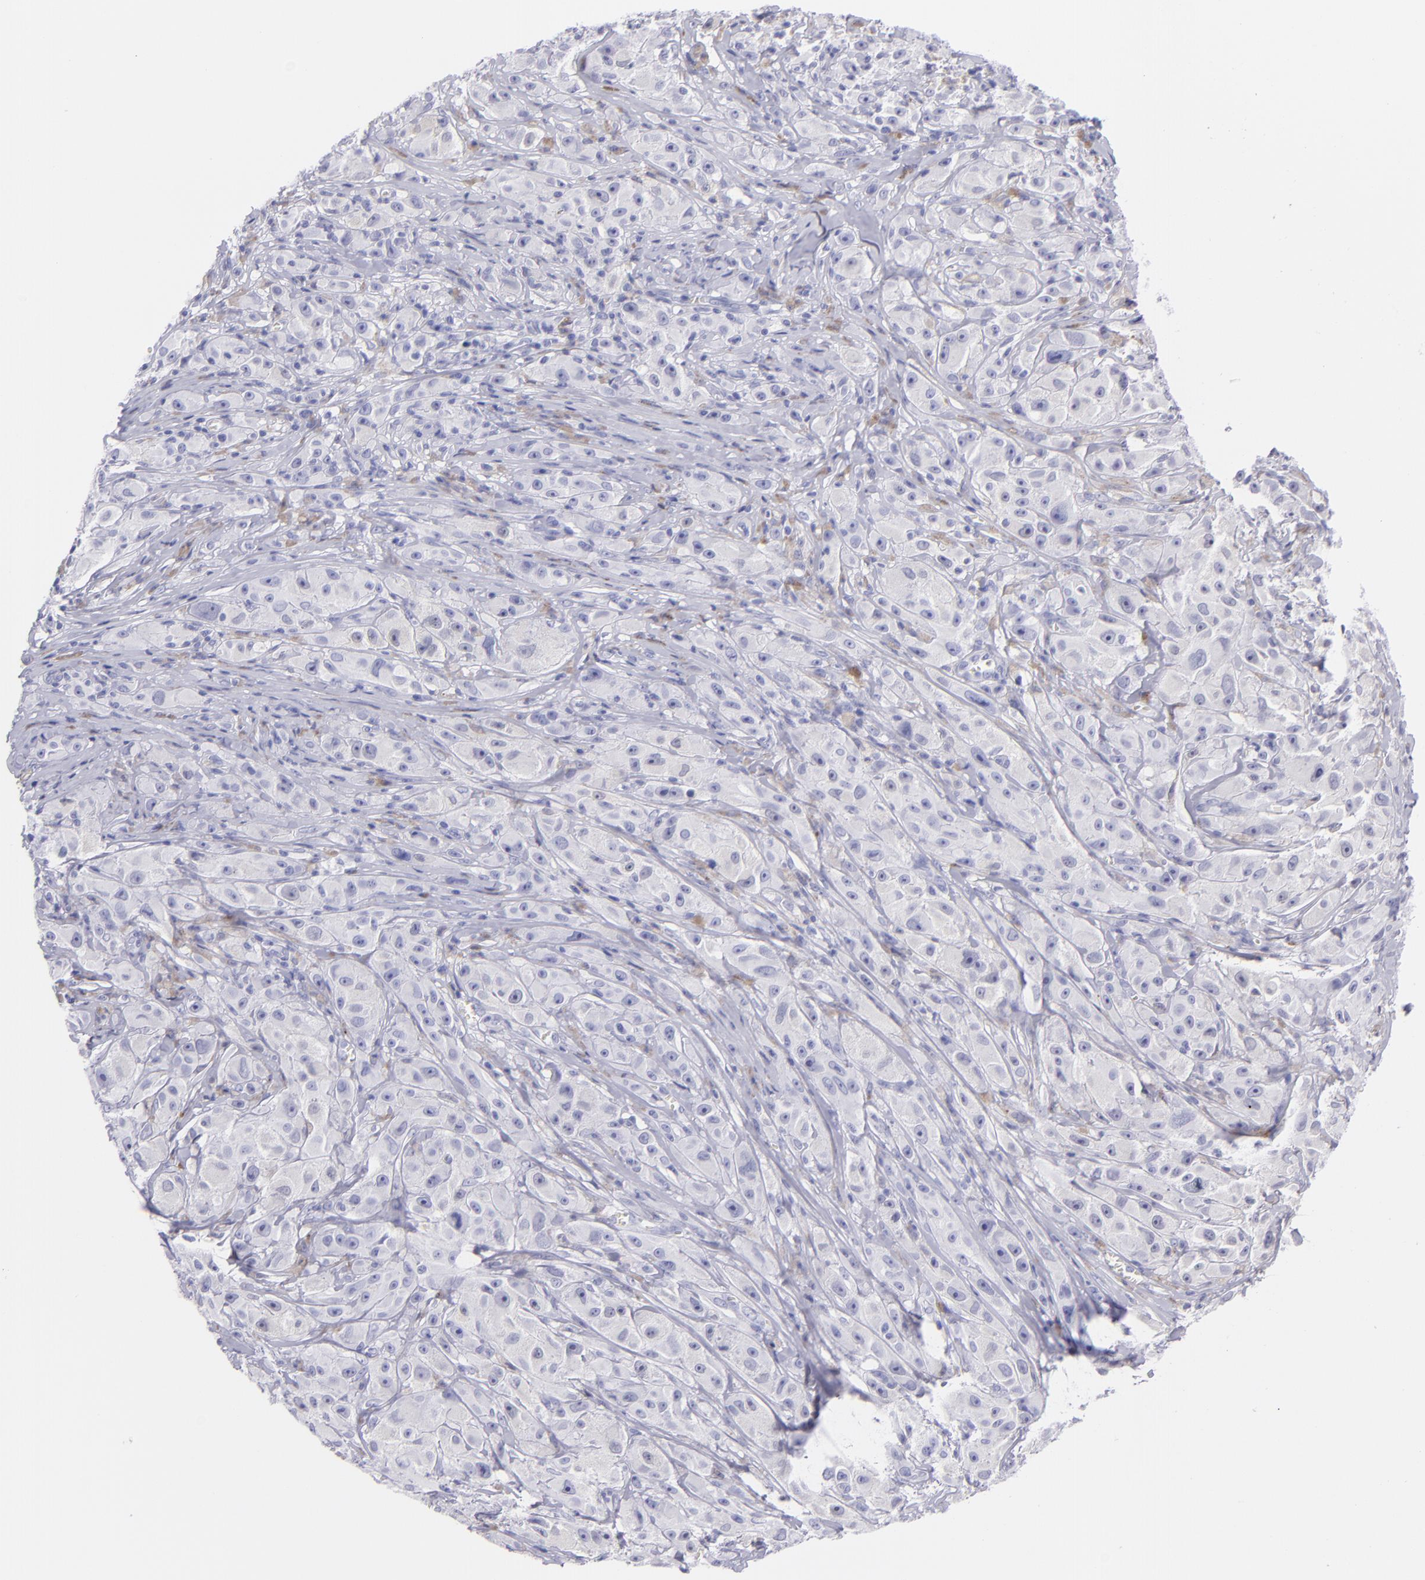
{"staining": {"intensity": "negative", "quantity": "none", "location": "none"}, "tissue": "melanoma", "cell_type": "Tumor cells", "image_type": "cancer", "snomed": [{"axis": "morphology", "description": "Malignant melanoma, NOS"}, {"axis": "topography", "description": "Skin"}], "caption": "This micrograph is of malignant melanoma stained with immunohistochemistry (IHC) to label a protein in brown with the nuclei are counter-stained blue. There is no staining in tumor cells.", "gene": "CNP", "patient": {"sex": "male", "age": 56}}